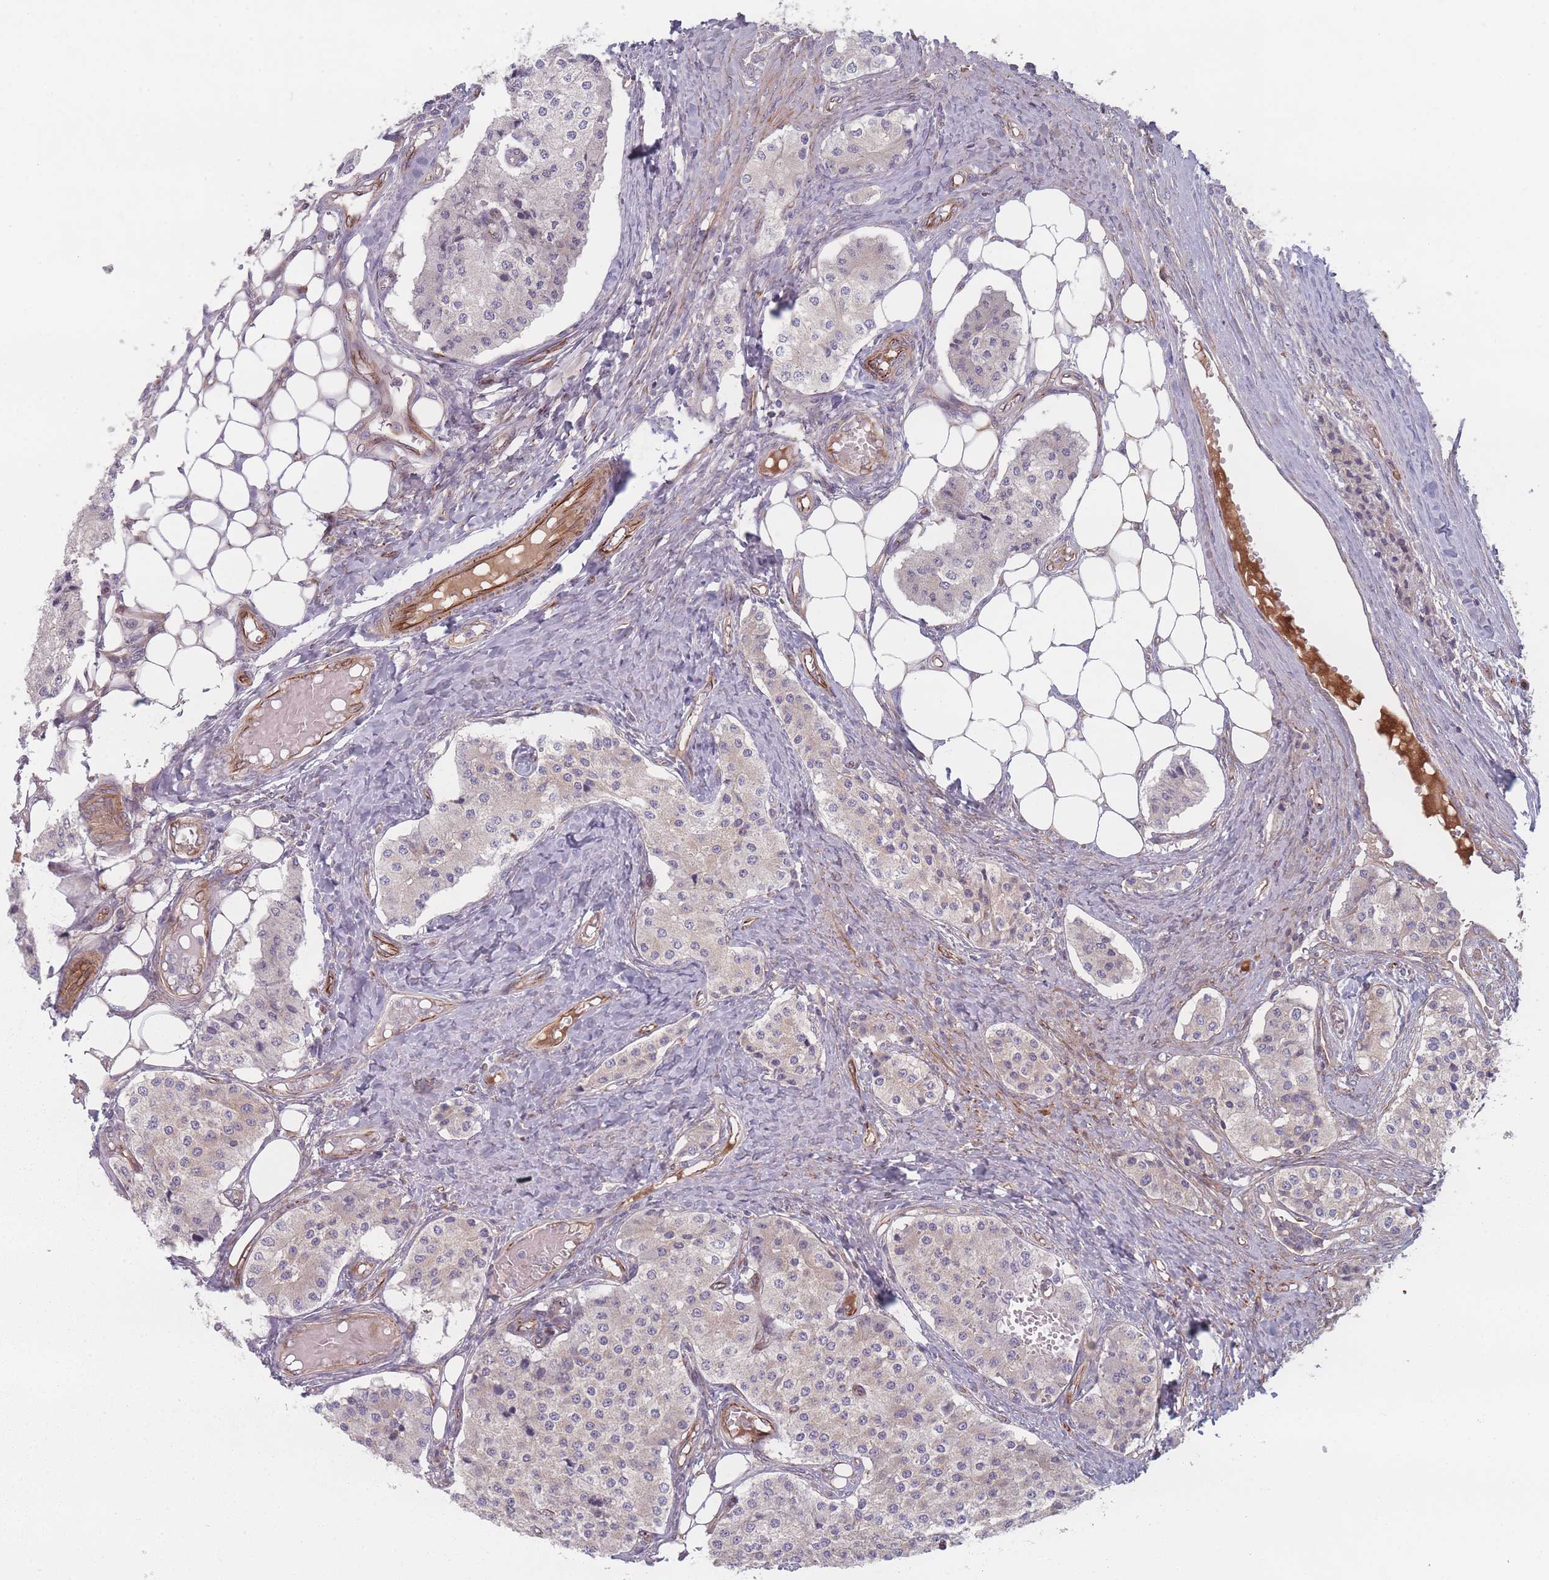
{"staining": {"intensity": "negative", "quantity": "none", "location": "none"}, "tissue": "carcinoid", "cell_type": "Tumor cells", "image_type": "cancer", "snomed": [{"axis": "morphology", "description": "Carcinoid, malignant, NOS"}, {"axis": "topography", "description": "Colon"}], "caption": "A histopathology image of human carcinoid is negative for staining in tumor cells. (DAB IHC visualized using brightfield microscopy, high magnification).", "gene": "EEF1AKMT2", "patient": {"sex": "female", "age": 52}}